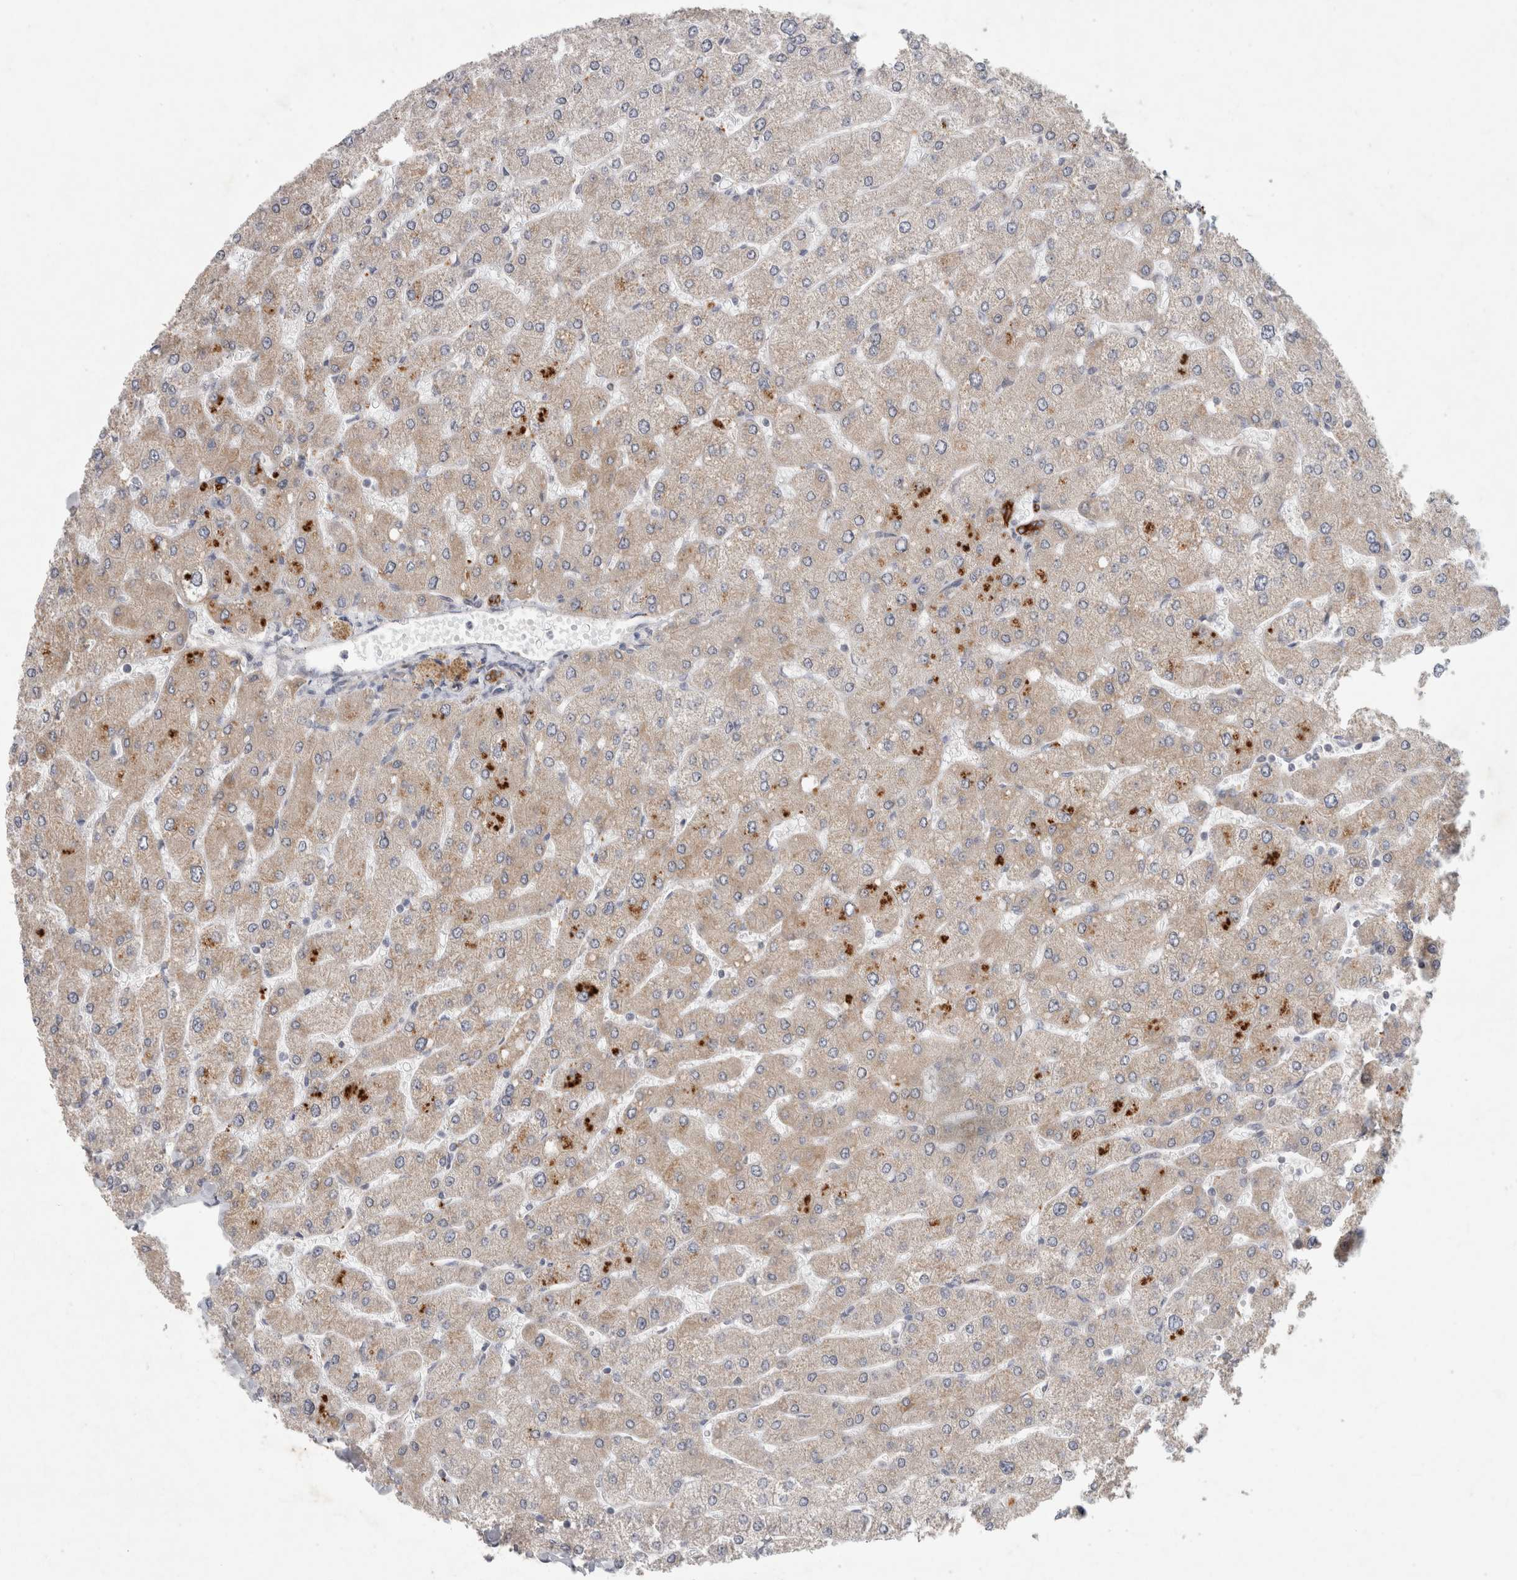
{"staining": {"intensity": "strong", "quantity": ">75%", "location": "cytoplasmic/membranous"}, "tissue": "liver", "cell_type": "Cholangiocytes", "image_type": "normal", "snomed": [{"axis": "morphology", "description": "Normal tissue, NOS"}, {"axis": "topography", "description": "Liver"}], "caption": "Protein expression analysis of benign liver shows strong cytoplasmic/membranous expression in about >75% of cholangiocytes. The protein is stained brown, and the nuclei are stained in blue (DAB IHC with brightfield microscopy, high magnification).", "gene": "CRISPLD1", "patient": {"sex": "male", "age": 55}}